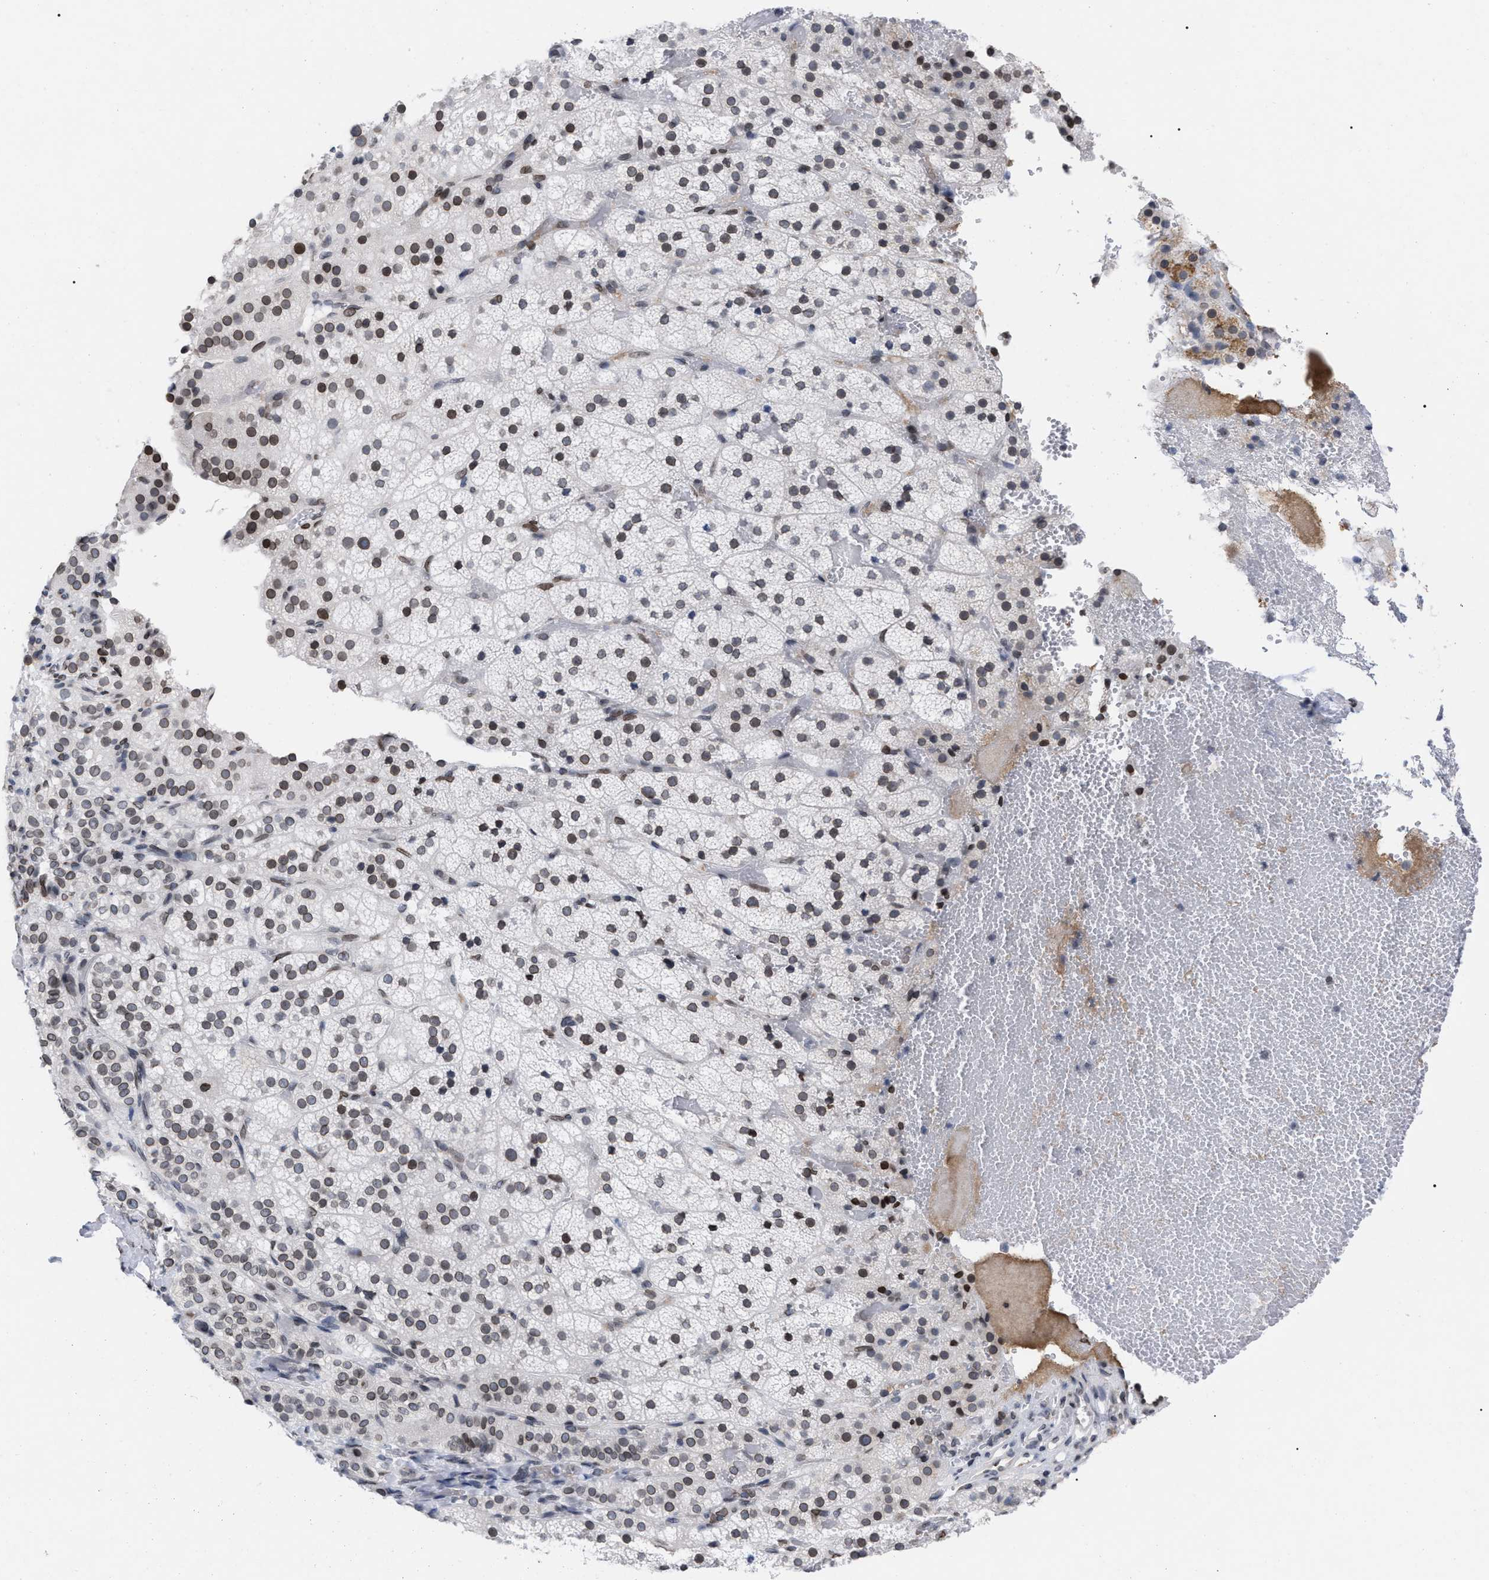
{"staining": {"intensity": "moderate", "quantity": ">75%", "location": "cytoplasmic/membranous,nuclear"}, "tissue": "adrenal gland", "cell_type": "Glandular cells", "image_type": "normal", "snomed": [{"axis": "morphology", "description": "Normal tissue, NOS"}, {"axis": "topography", "description": "Adrenal gland"}], "caption": "A micrograph of human adrenal gland stained for a protein exhibits moderate cytoplasmic/membranous,nuclear brown staining in glandular cells. (brown staining indicates protein expression, while blue staining denotes nuclei).", "gene": "TPR", "patient": {"sex": "female", "age": 59}}